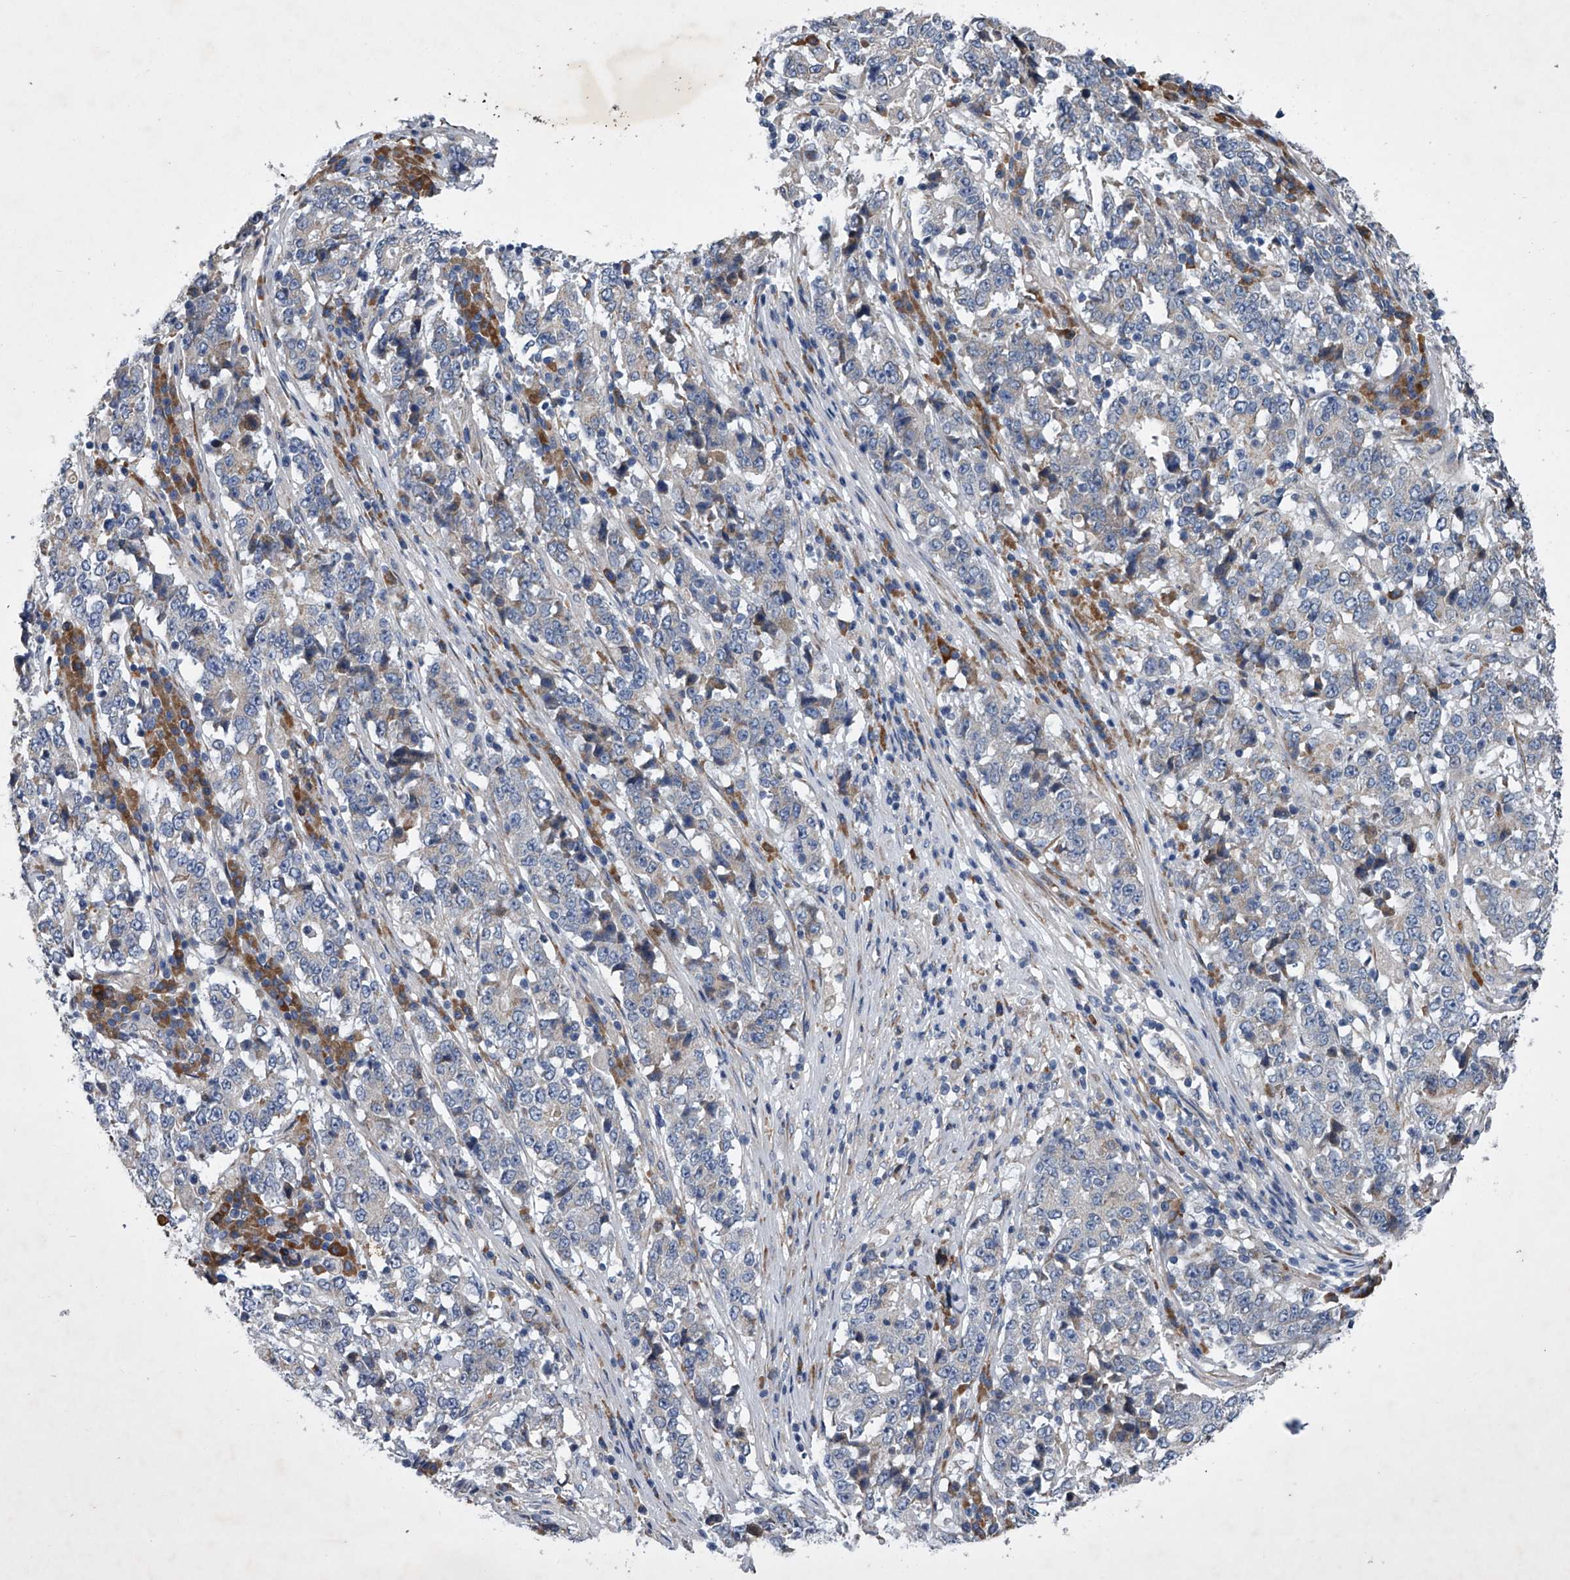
{"staining": {"intensity": "negative", "quantity": "none", "location": "none"}, "tissue": "stomach cancer", "cell_type": "Tumor cells", "image_type": "cancer", "snomed": [{"axis": "morphology", "description": "Adenocarcinoma, NOS"}, {"axis": "topography", "description": "Stomach"}], "caption": "Adenocarcinoma (stomach) was stained to show a protein in brown. There is no significant staining in tumor cells. (DAB (3,3'-diaminobenzidine) immunohistochemistry with hematoxylin counter stain).", "gene": "ABCG1", "patient": {"sex": "male", "age": 59}}